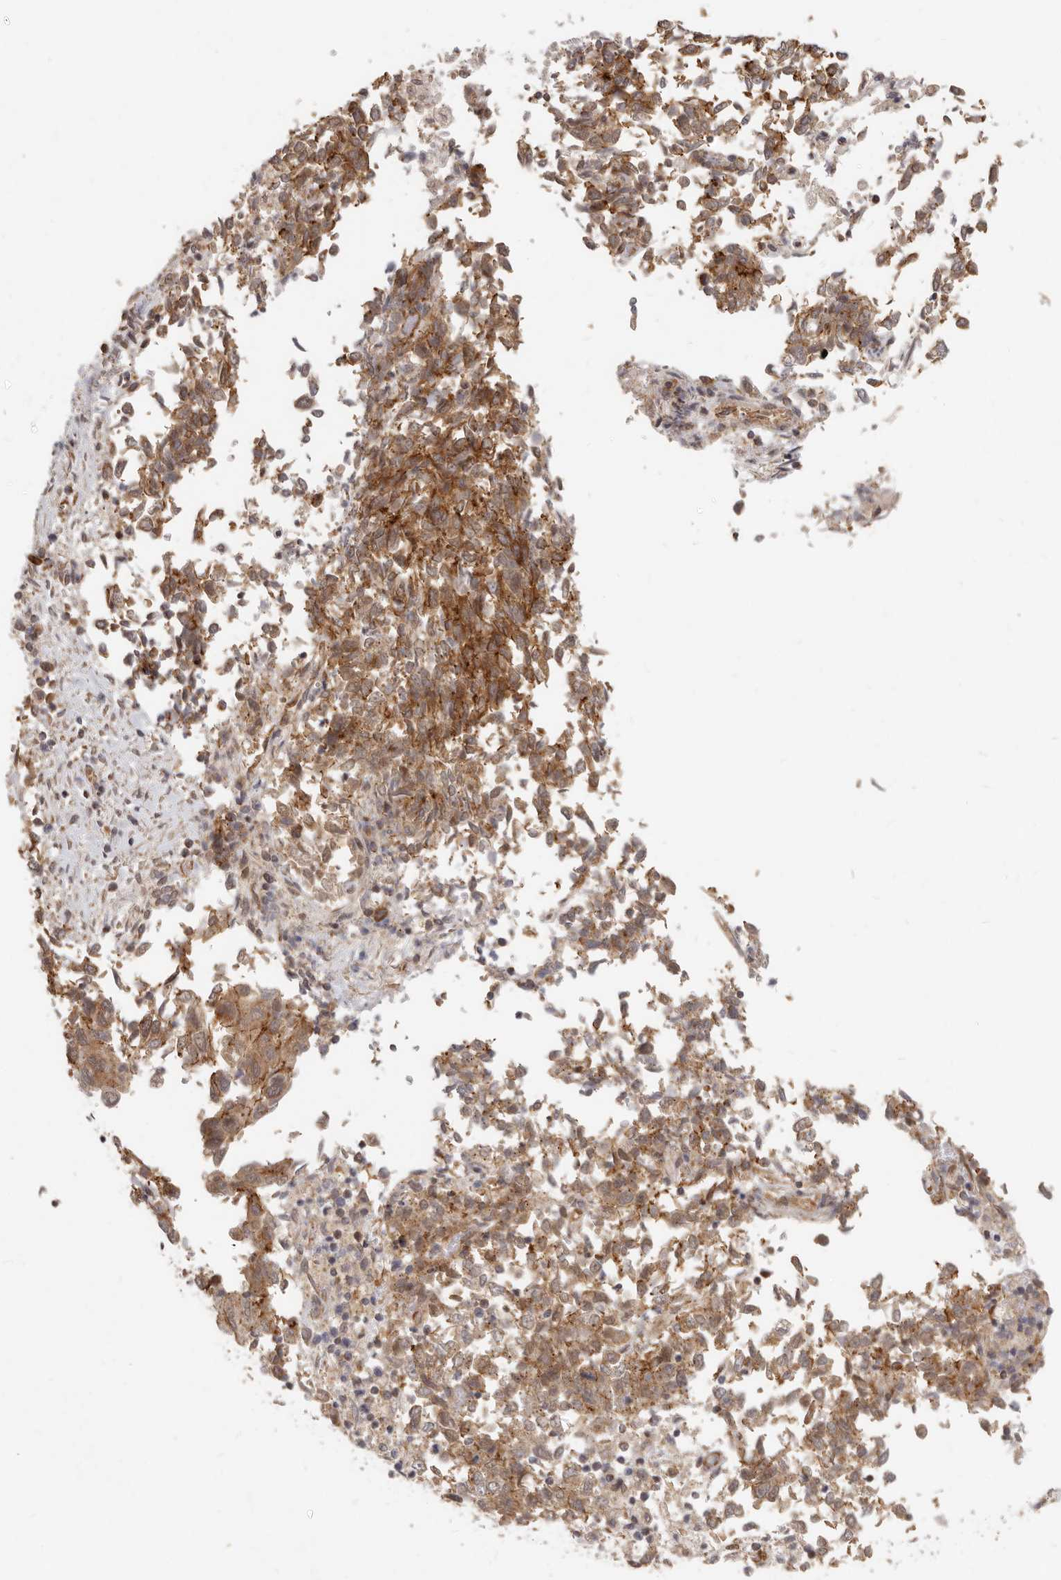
{"staining": {"intensity": "moderate", "quantity": ">75%", "location": "cytoplasmic/membranous"}, "tissue": "endometrial cancer", "cell_type": "Tumor cells", "image_type": "cancer", "snomed": [{"axis": "morphology", "description": "Adenocarcinoma, NOS"}, {"axis": "topography", "description": "Endometrium"}], "caption": "Human adenocarcinoma (endometrial) stained with a protein marker demonstrates moderate staining in tumor cells.", "gene": "USP49", "patient": {"sex": "female", "age": 80}}